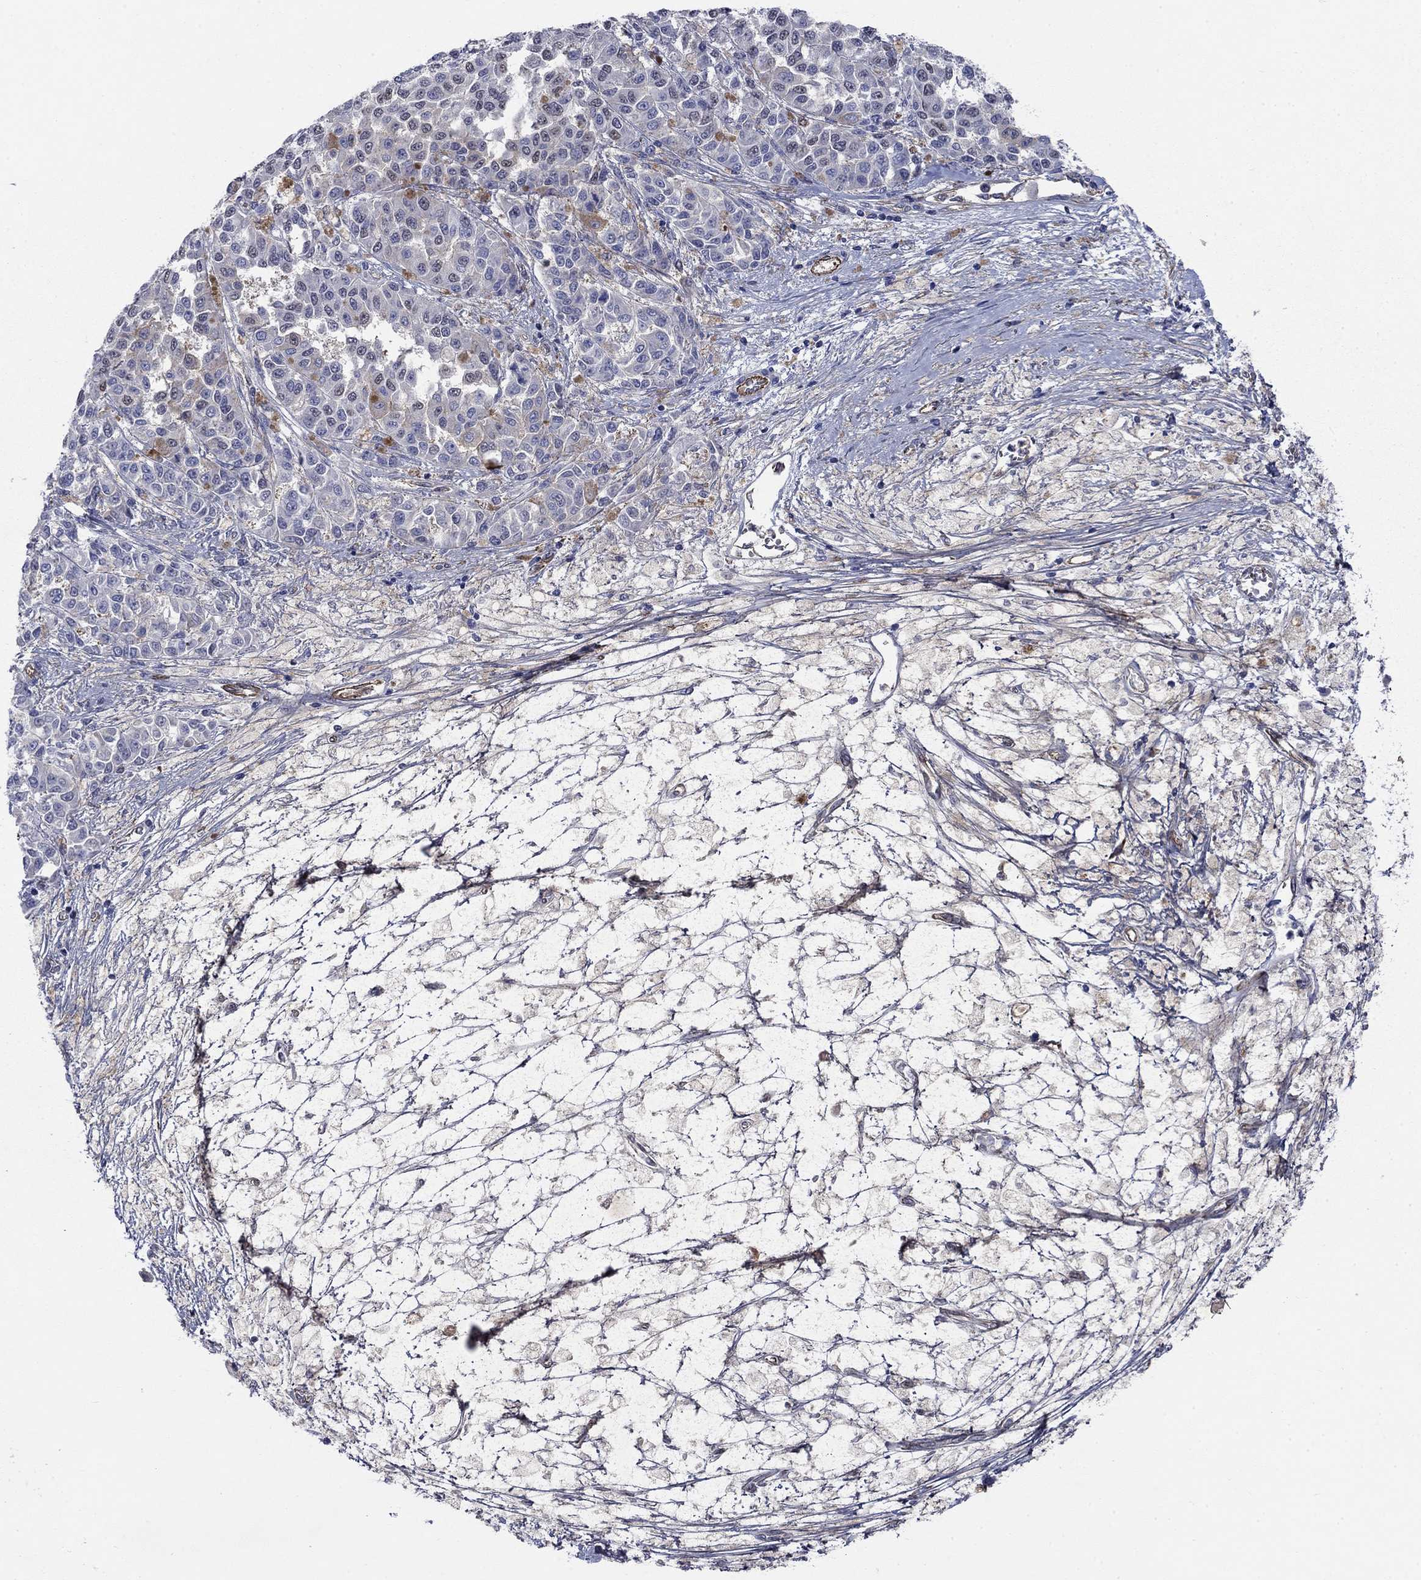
{"staining": {"intensity": "moderate", "quantity": "<25%", "location": "cytoplasmic/membranous"}, "tissue": "melanoma", "cell_type": "Tumor cells", "image_type": "cancer", "snomed": [{"axis": "morphology", "description": "Malignant melanoma, NOS"}, {"axis": "topography", "description": "Skin"}], "caption": "Human malignant melanoma stained for a protein (brown) demonstrates moderate cytoplasmic/membranous positive expression in about <25% of tumor cells.", "gene": "FLNC", "patient": {"sex": "female", "age": 58}}